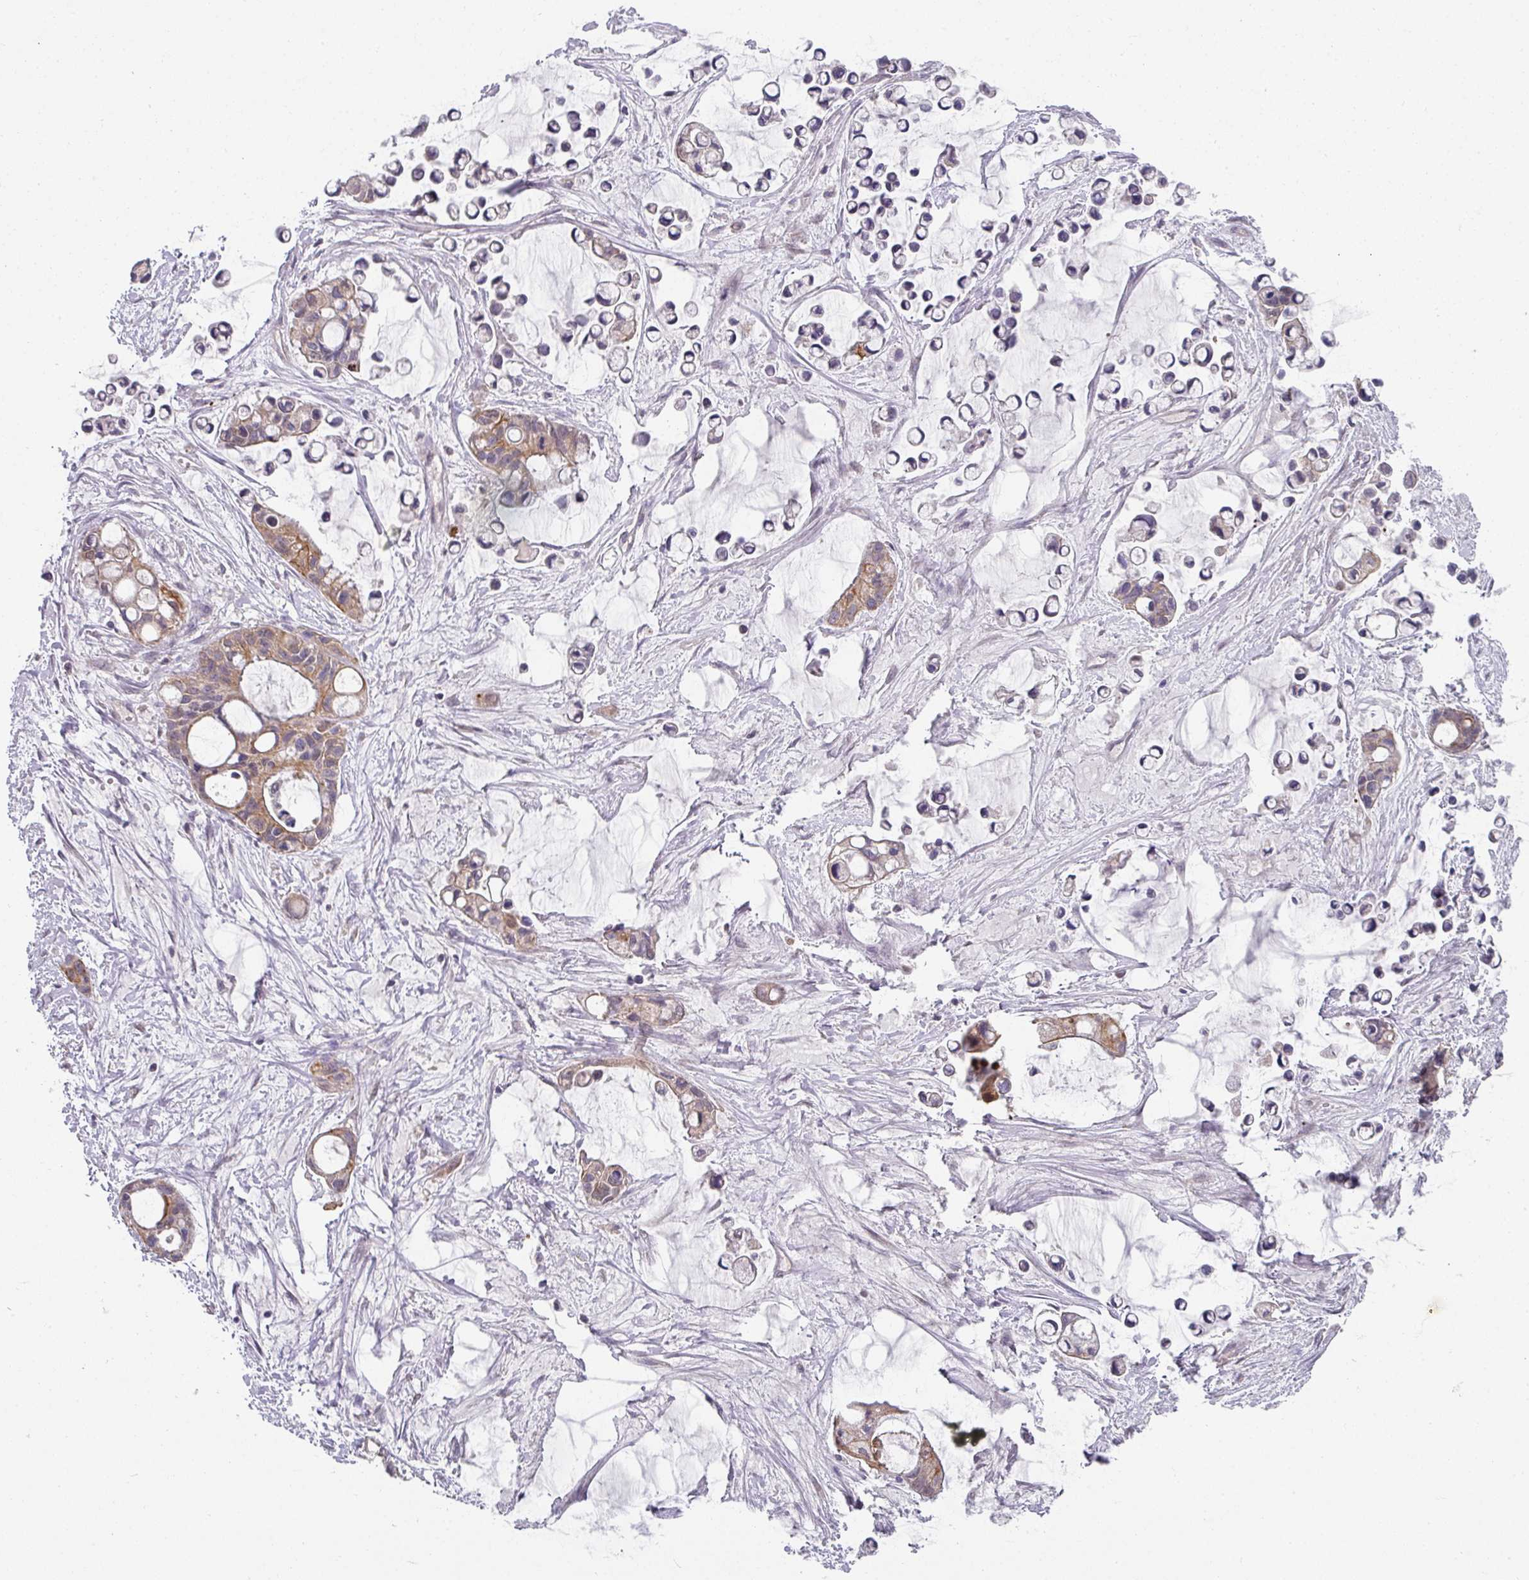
{"staining": {"intensity": "weak", "quantity": ">75%", "location": "cytoplasmic/membranous"}, "tissue": "ovarian cancer", "cell_type": "Tumor cells", "image_type": "cancer", "snomed": [{"axis": "morphology", "description": "Cystadenocarcinoma, mucinous, NOS"}, {"axis": "topography", "description": "Ovary"}], "caption": "Immunohistochemical staining of ovarian cancer reveals low levels of weak cytoplasmic/membranous protein expression in approximately >75% of tumor cells.", "gene": "EXTL3", "patient": {"sex": "female", "age": 63}}